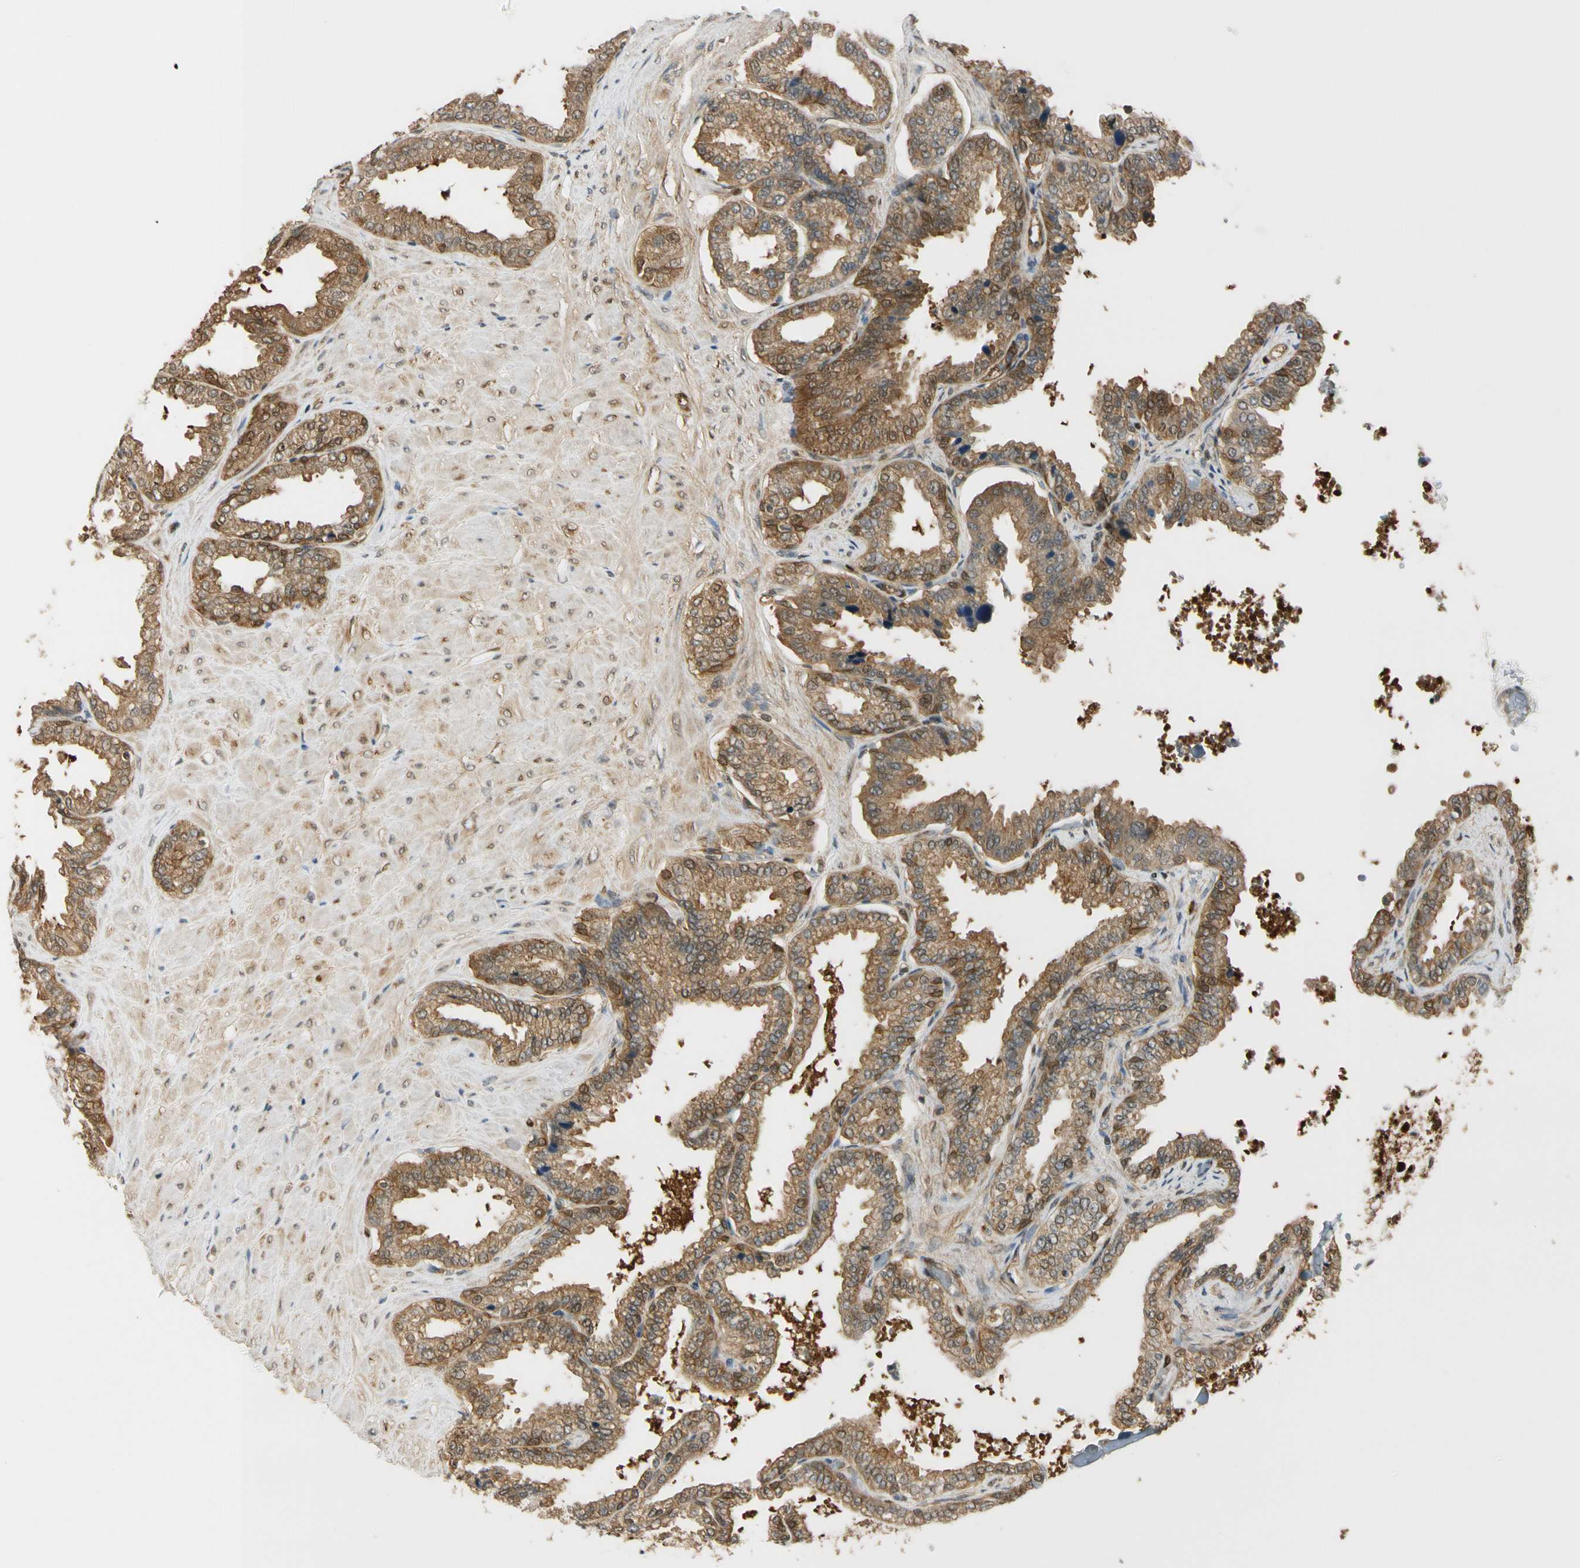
{"staining": {"intensity": "moderate", "quantity": ">75%", "location": "cytoplasmic/membranous"}, "tissue": "seminal vesicle", "cell_type": "Glandular cells", "image_type": "normal", "snomed": [{"axis": "morphology", "description": "Normal tissue, NOS"}, {"axis": "topography", "description": "Seminal veicle"}], "caption": "The micrograph exhibits immunohistochemical staining of normal seminal vesicle. There is moderate cytoplasmic/membranous expression is seen in approximately >75% of glandular cells.", "gene": "RASGRF1", "patient": {"sex": "male", "age": 46}}